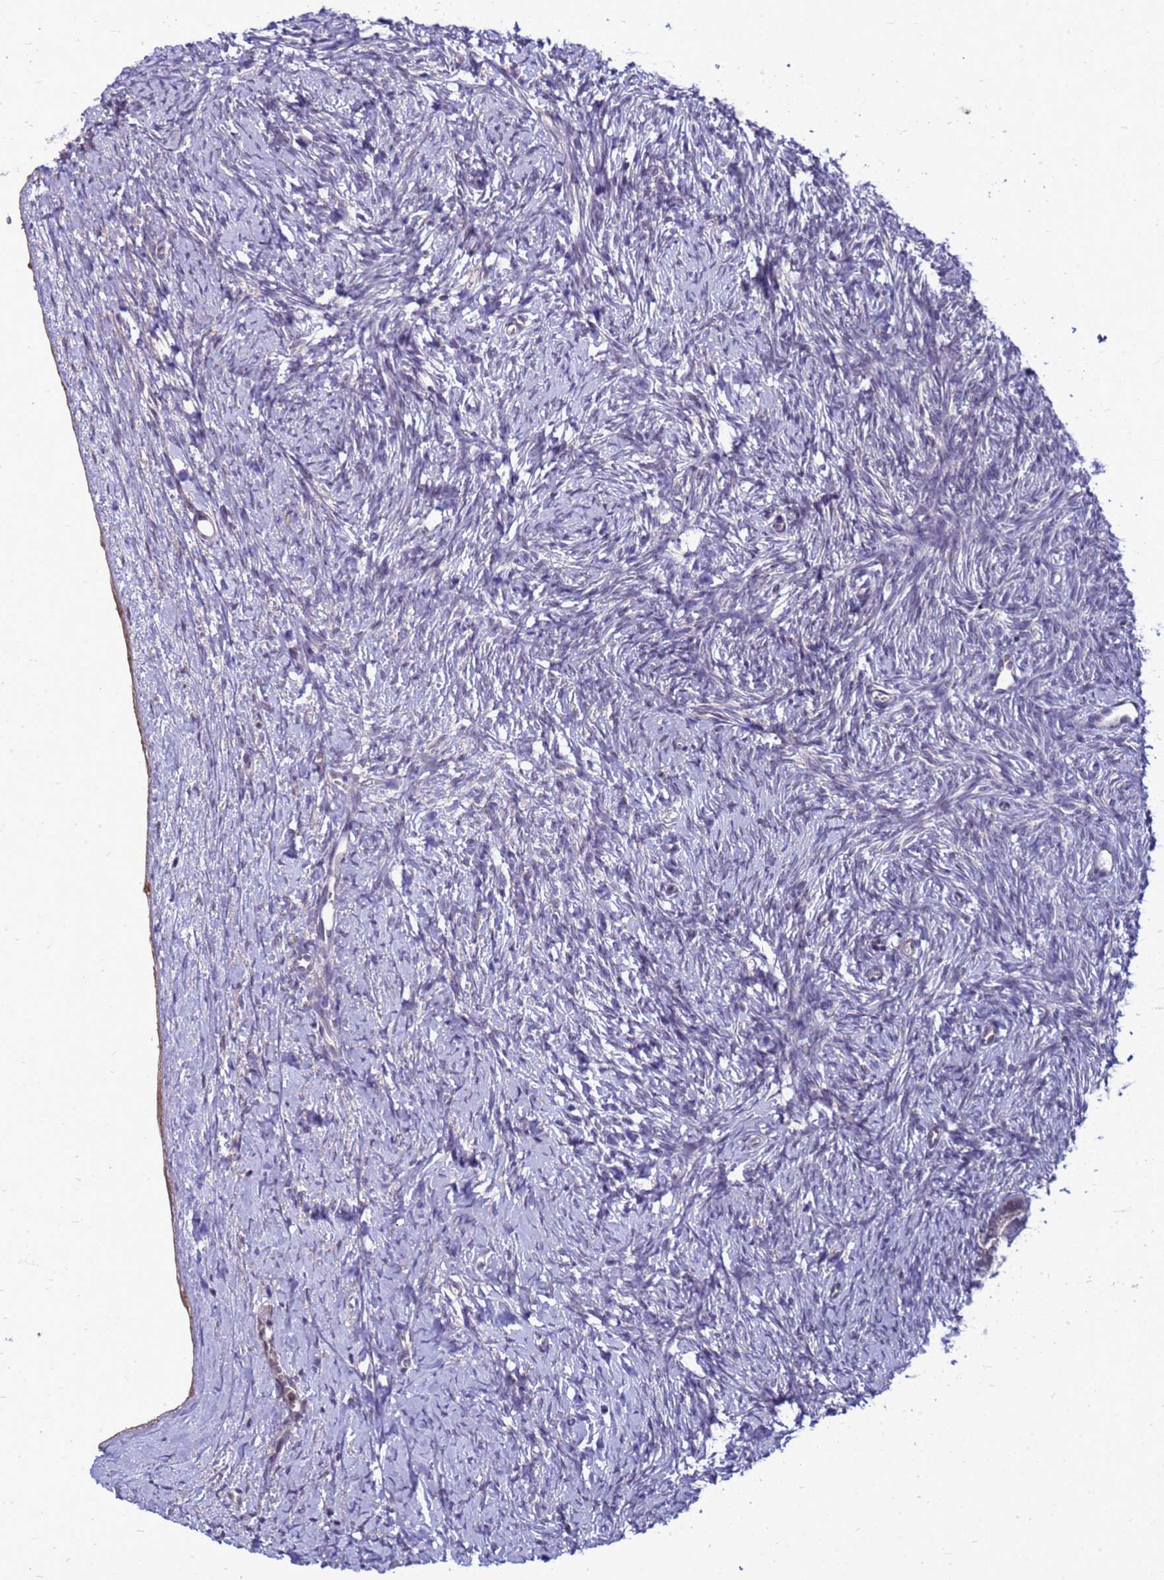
{"staining": {"intensity": "moderate", "quantity": ">75%", "location": "cytoplasmic/membranous"}, "tissue": "ovary", "cell_type": "Follicle cells", "image_type": "normal", "snomed": [{"axis": "morphology", "description": "Normal tissue, NOS"}, {"axis": "morphology", "description": "Developmental malformation"}, {"axis": "topography", "description": "Ovary"}], "caption": "This photomicrograph displays normal ovary stained with IHC to label a protein in brown. The cytoplasmic/membranous of follicle cells show moderate positivity for the protein. Nuclei are counter-stained blue.", "gene": "C12orf43", "patient": {"sex": "female", "age": 39}}